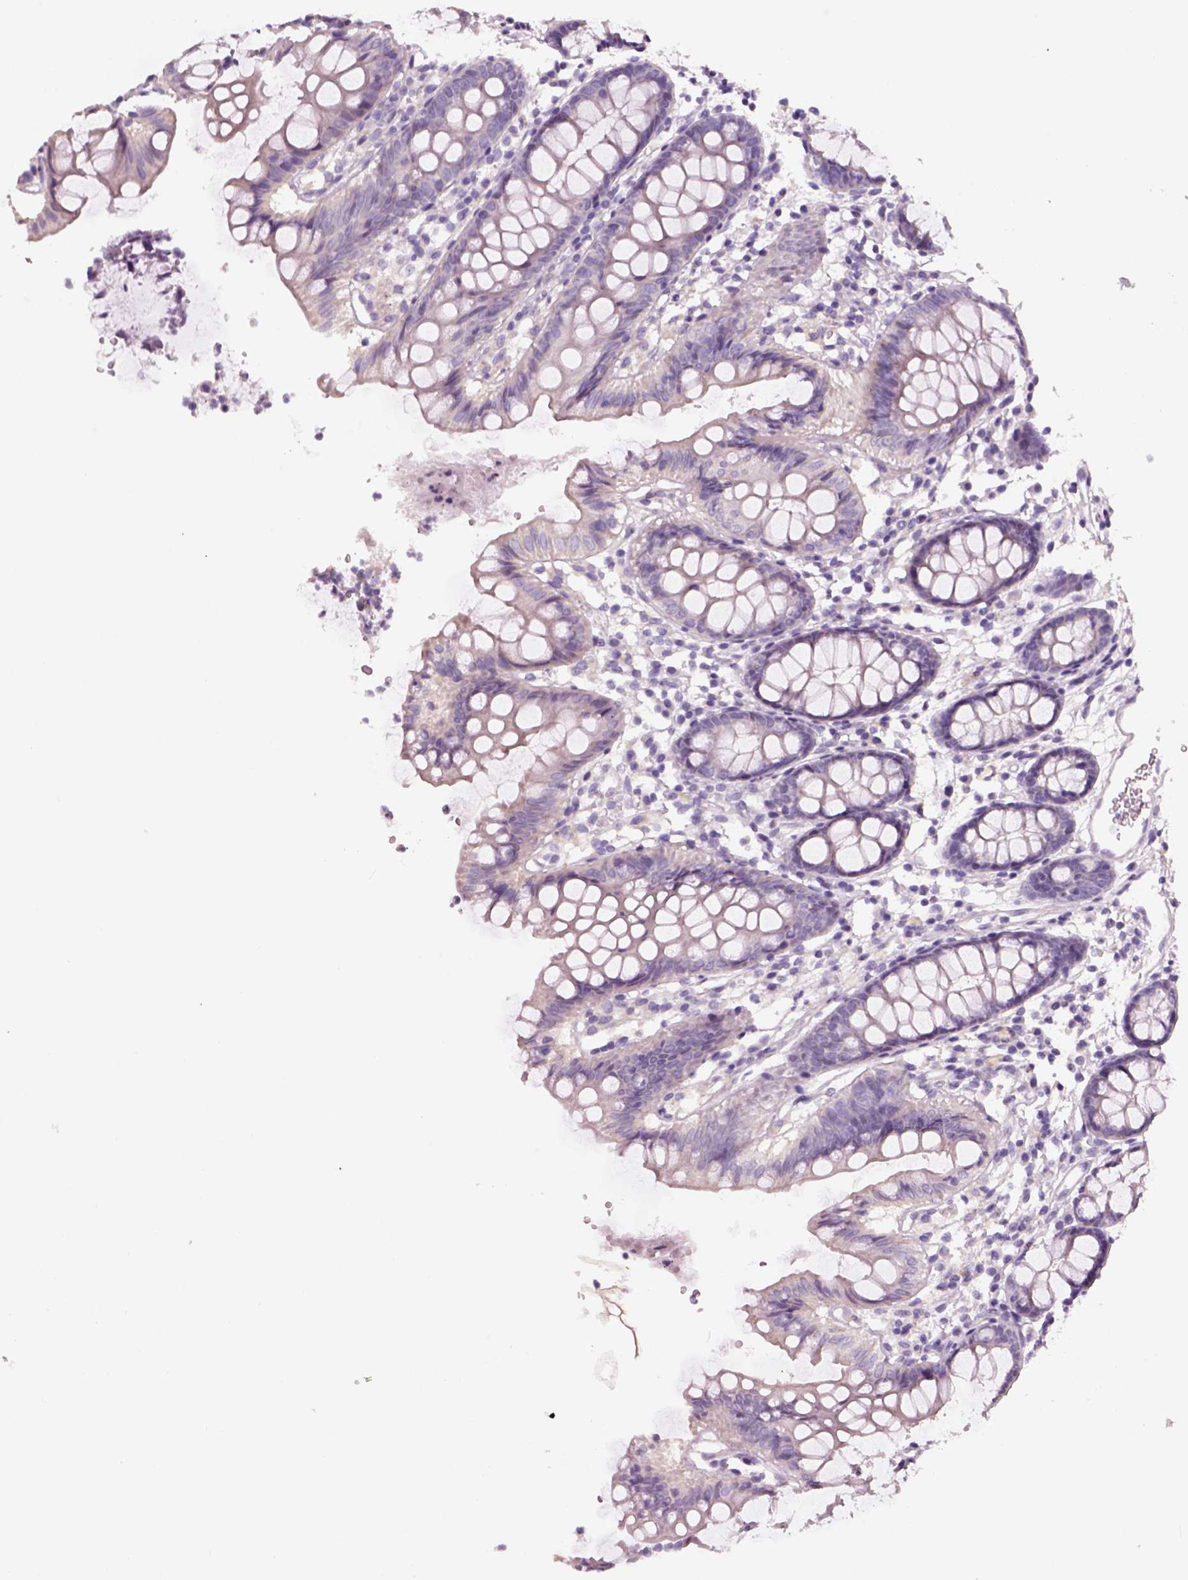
{"staining": {"intensity": "negative", "quantity": "none", "location": "none"}, "tissue": "colon", "cell_type": "Endothelial cells", "image_type": "normal", "snomed": [{"axis": "morphology", "description": "Normal tissue, NOS"}, {"axis": "topography", "description": "Colon"}], "caption": "Endothelial cells are negative for brown protein staining in benign colon. The staining was performed using DAB (3,3'-diaminobenzidine) to visualize the protein expression in brown, while the nuclei were stained in blue with hematoxylin (Magnification: 20x).", "gene": "ELOVL3", "patient": {"sex": "female", "age": 84}}